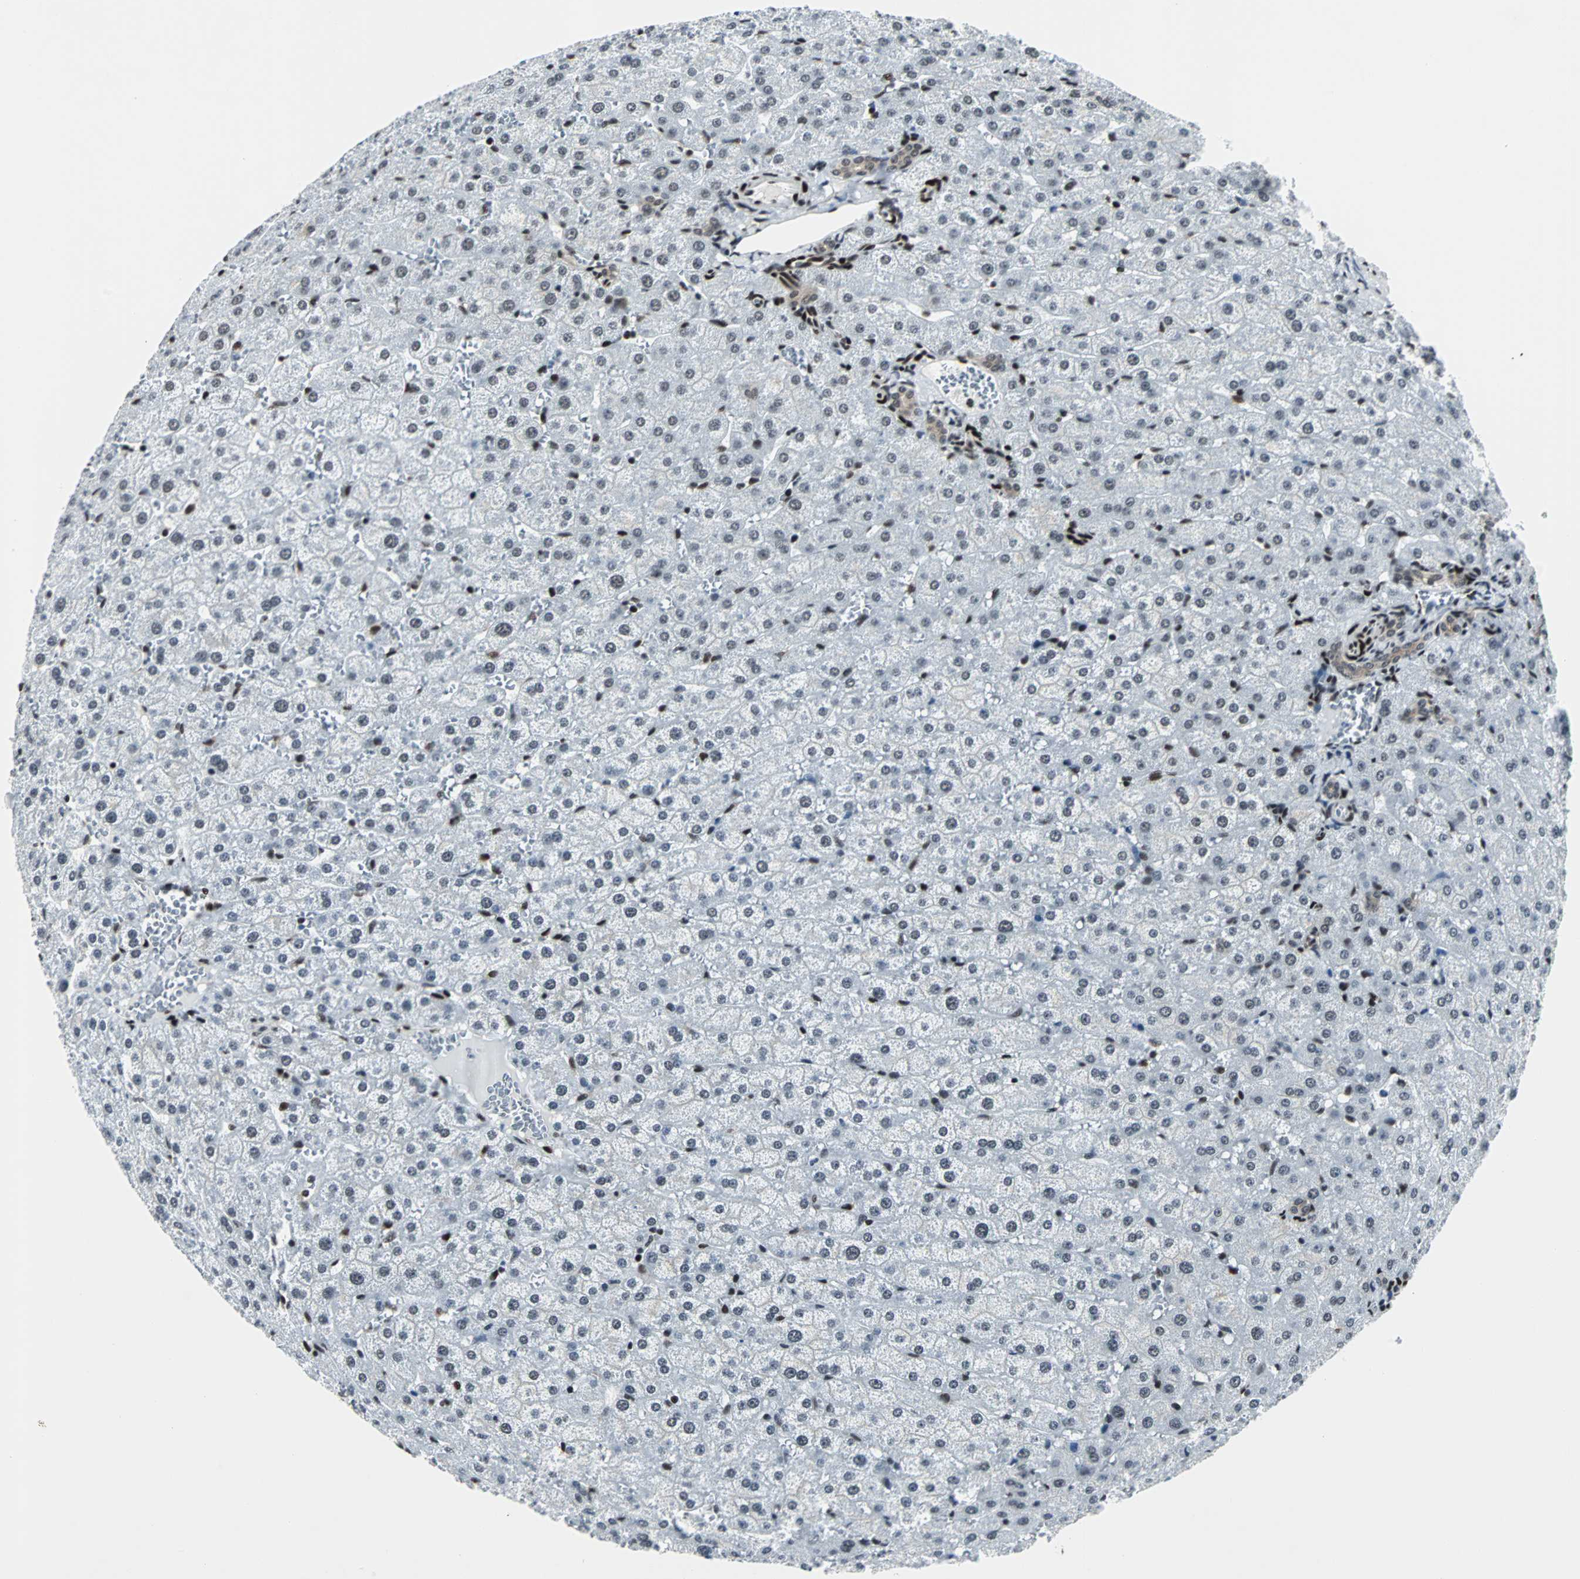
{"staining": {"intensity": "moderate", "quantity": ">75%", "location": "cytoplasmic/membranous,nuclear"}, "tissue": "liver", "cell_type": "Cholangiocytes", "image_type": "normal", "snomed": [{"axis": "morphology", "description": "Normal tissue, NOS"}, {"axis": "morphology", "description": "Fibrosis, NOS"}, {"axis": "topography", "description": "Liver"}], "caption": "Benign liver displays moderate cytoplasmic/membranous,nuclear positivity in about >75% of cholangiocytes, visualized by immunohistochemistry. (DAB (3,3'-diaminobenzidine) IHC, brown staining for protein, blue staining for nuclei).", "gene": "MEF2D", "patient": {"sex": "female", "age": 29}}